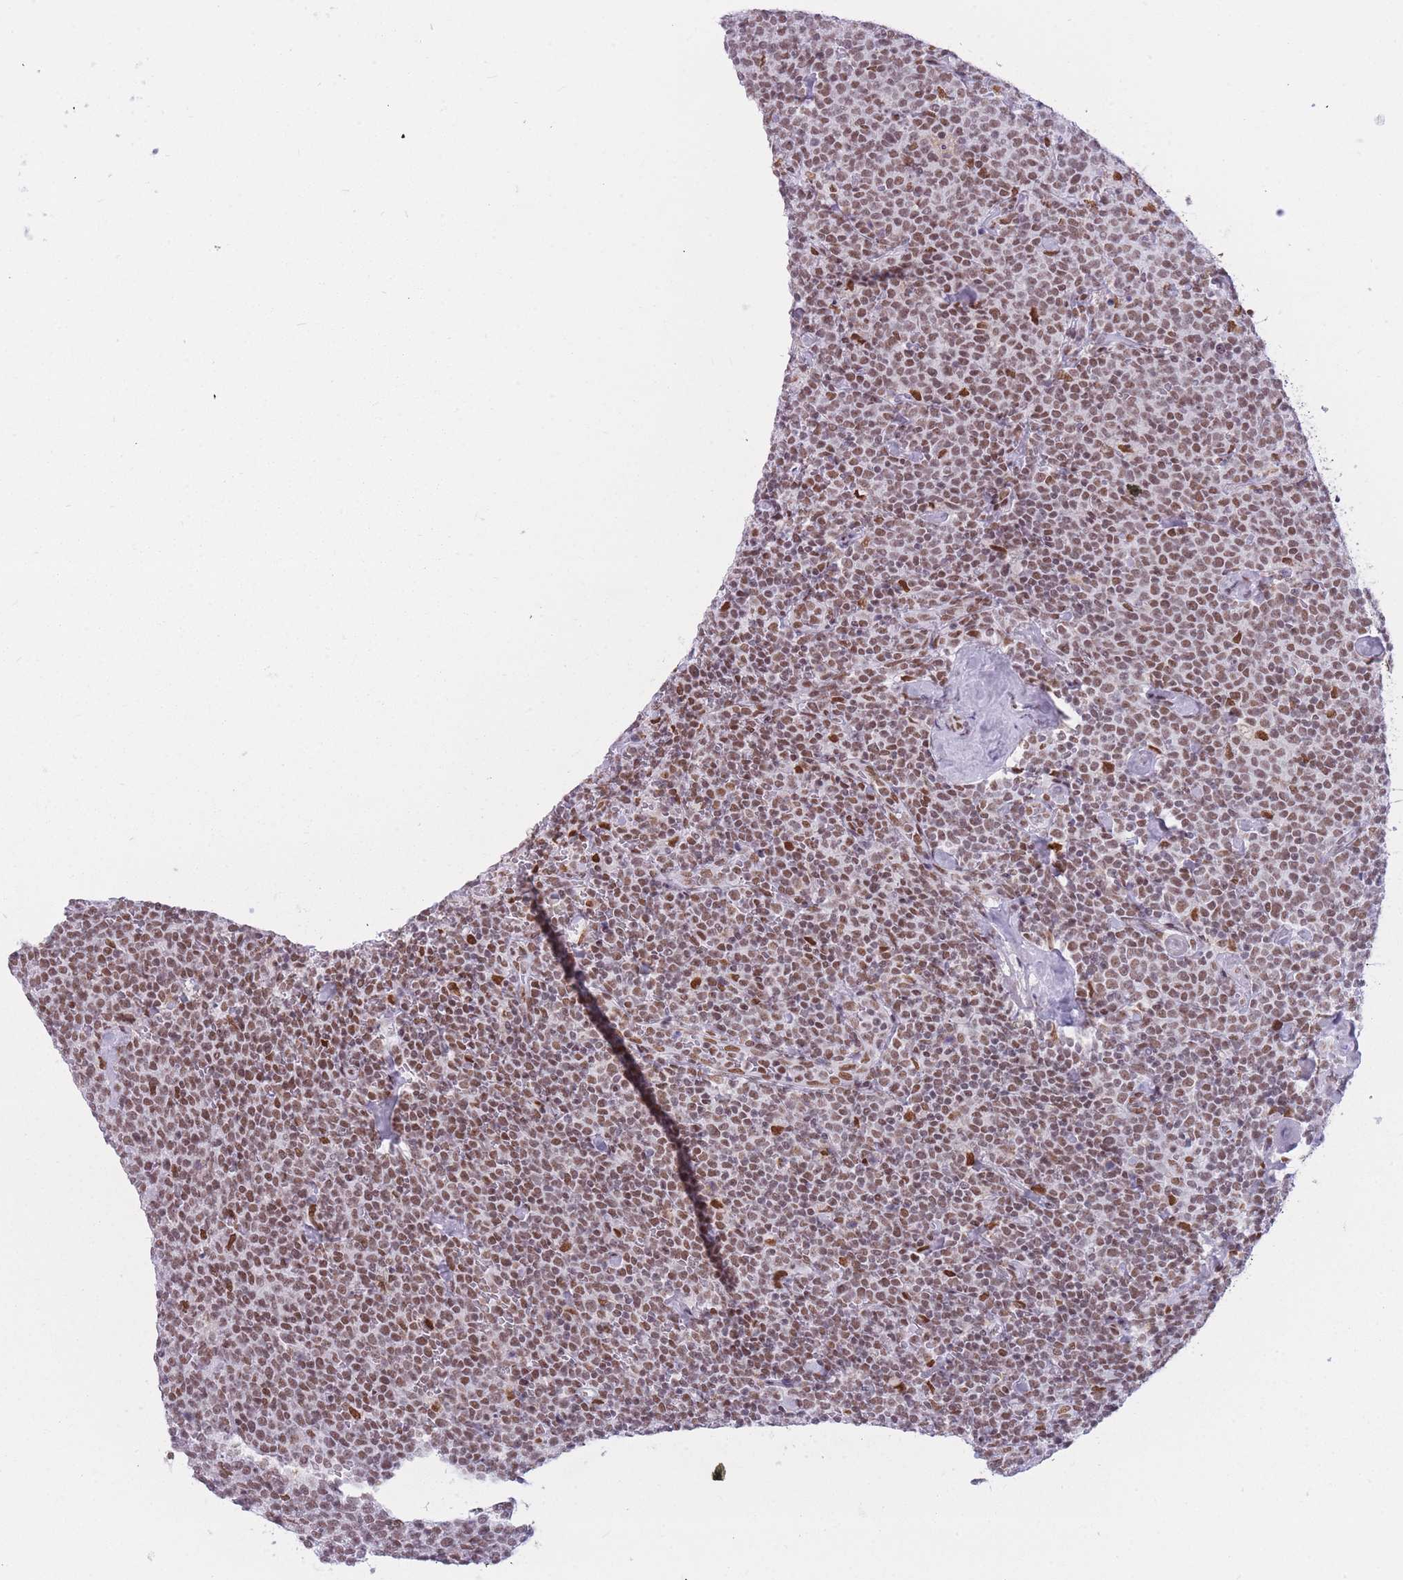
{"staining": {"intensity": "moderate", "quantity": ">75%", "location": "nuclear"}, "tissue": "lymphoma", "cell_type": "Tumor cells", "image_type": "cancer", "snomed": [{"axis": "morphology", "description": "Malignant lymphoma, non-Hodgkin's type, High grade"}, {"axis": "topography", "description": "Lymph node"}], "caption": "Brown immunohistochemical staining in human lymphoma exhibits moderate nuclear staining in about >75% of tumor cells.", "gene": "HNRNPUL1", "patient": {"sex": "male", "age": 61}}